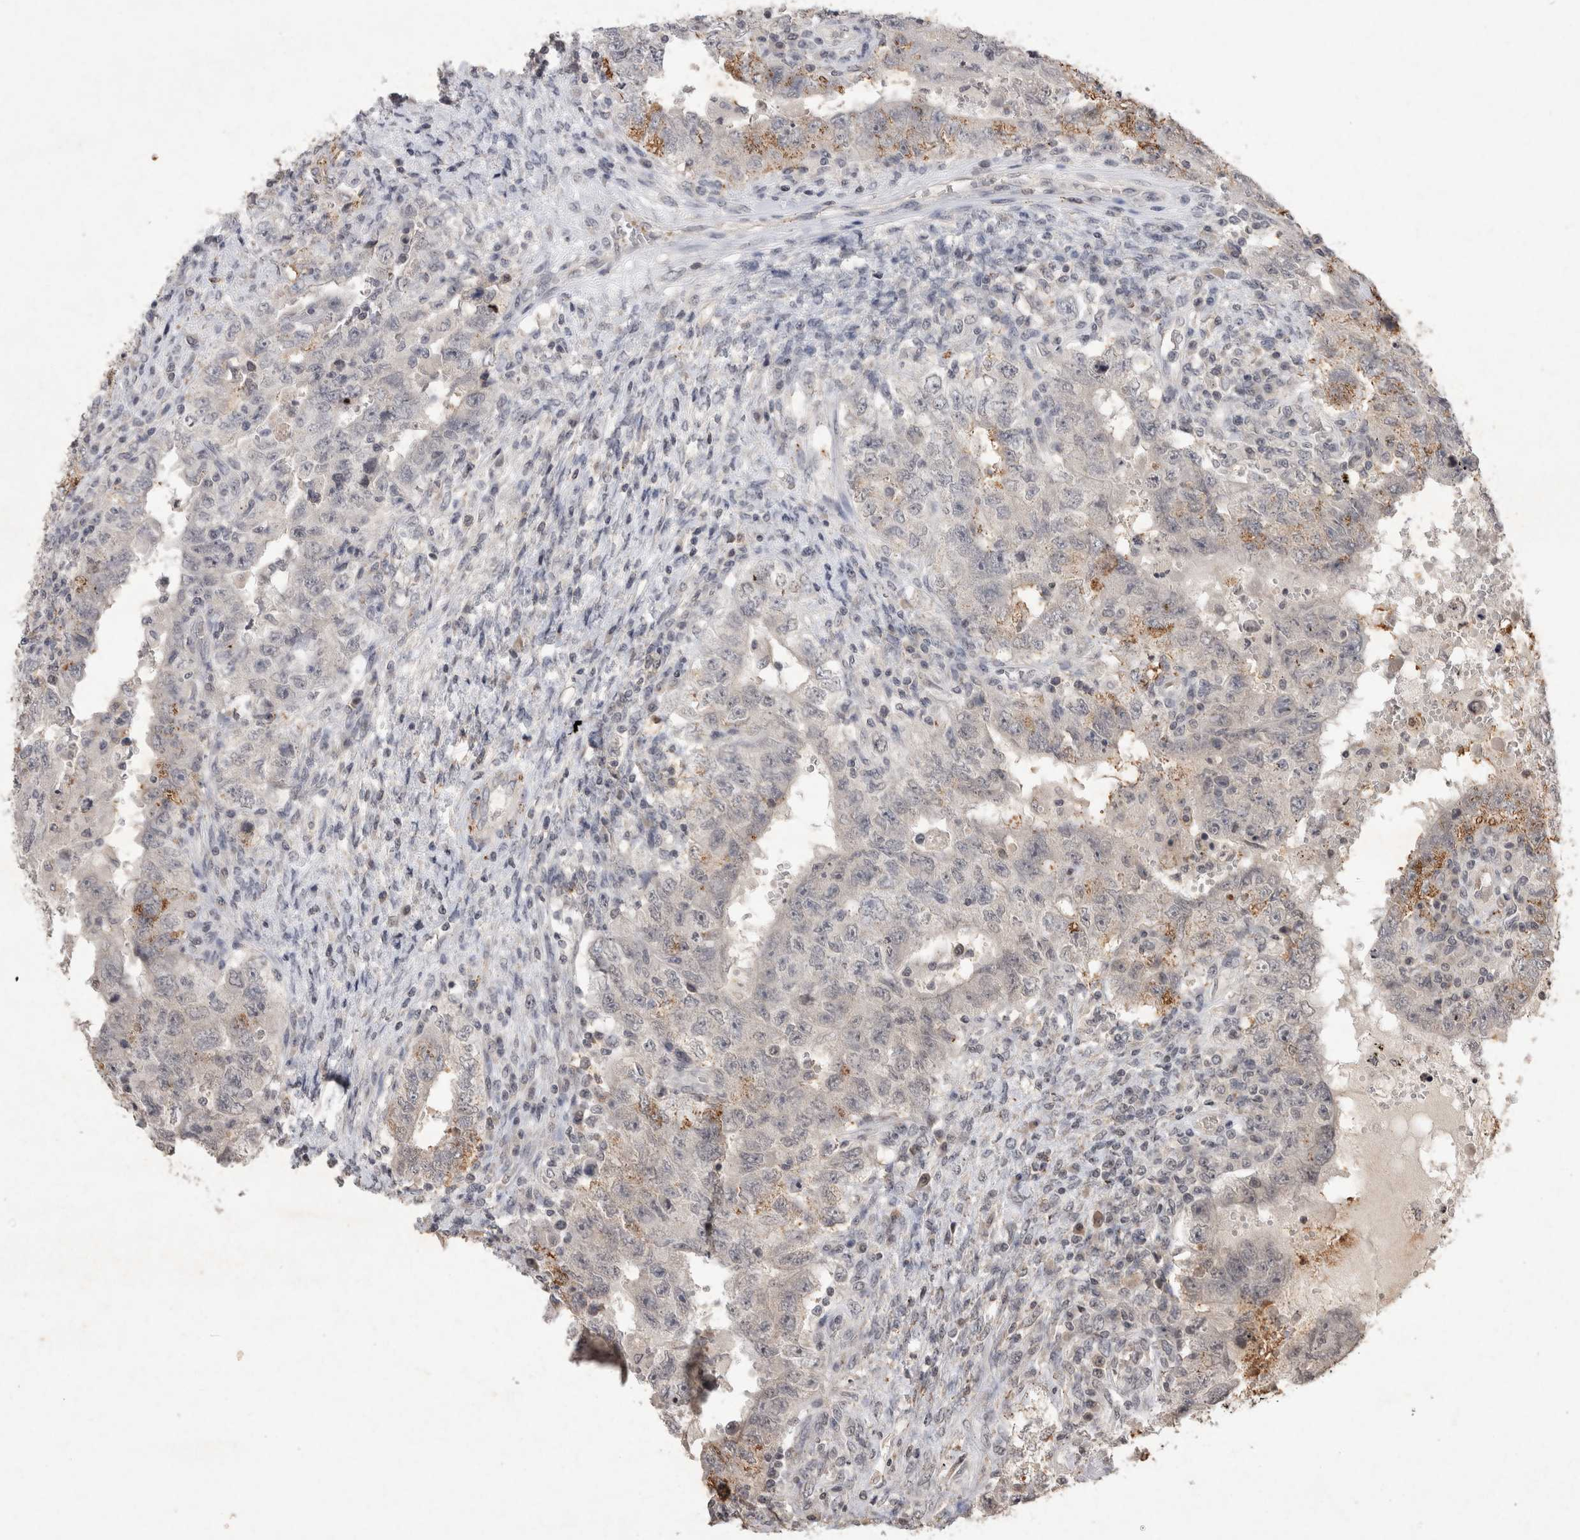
{"staining": {"intensity": "negative", "quantity": "none", "location": "none"}, "tissue": "testis cancer", "cell_type": "Tumor cells", "image_type": "cancer", "snomed": [{"axis": "morphology", "description": "Carcinoma, Embryonal, NOS"}, {"axis": "topography", "description": "Testis"}], "caption": "High power microscopy photomicrograph of an immunohistochemistry (IHC) micrograph of testis embryonal carcinoma, revealing no significant positivity in tumor cells.", "gene": "HRK", "patient": {"sex": "male", "age": 26}}